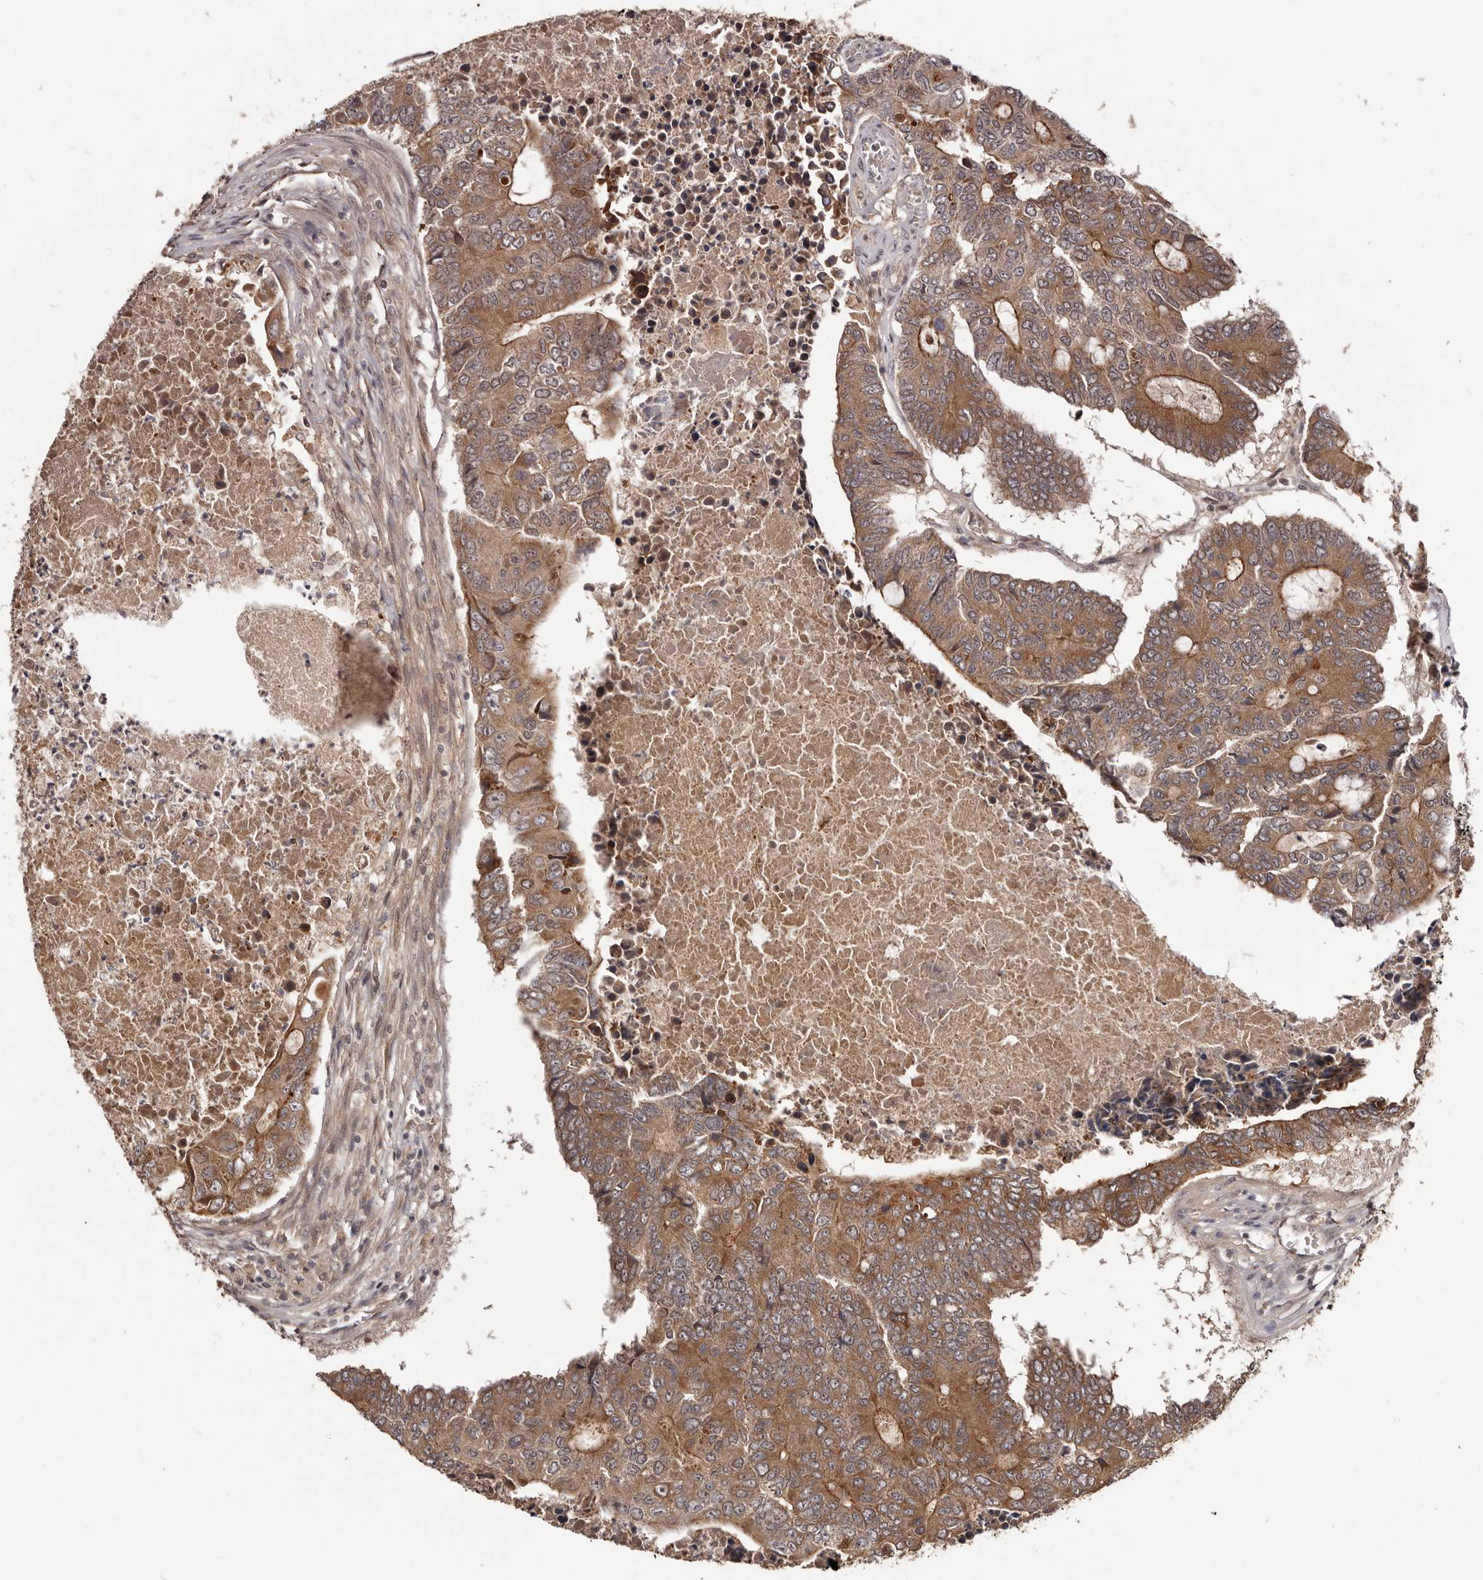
{"staining": {"intensity": "moderate", "quantity": ">75%", "location": "cytoplasmic/membranous"}, "tissue": "colorectal cancer", "cell_type": "Tumor cells", "image_type": "cancer", "snomed": [{"axis": "morphology", "description": "Adenocarcinoma, NOS"}, {"axis": "topography", "description": "Colon"}], "caption": "DAB (3,3'-diaminobenzidine) immunohistochemical staining of human colorectal cancer shows moderate cytoplasmic/membranous protein positivity in about >75% of tumor cells.", "gene": "MDP1", "patient": {"sex": "male", "age": 87}}